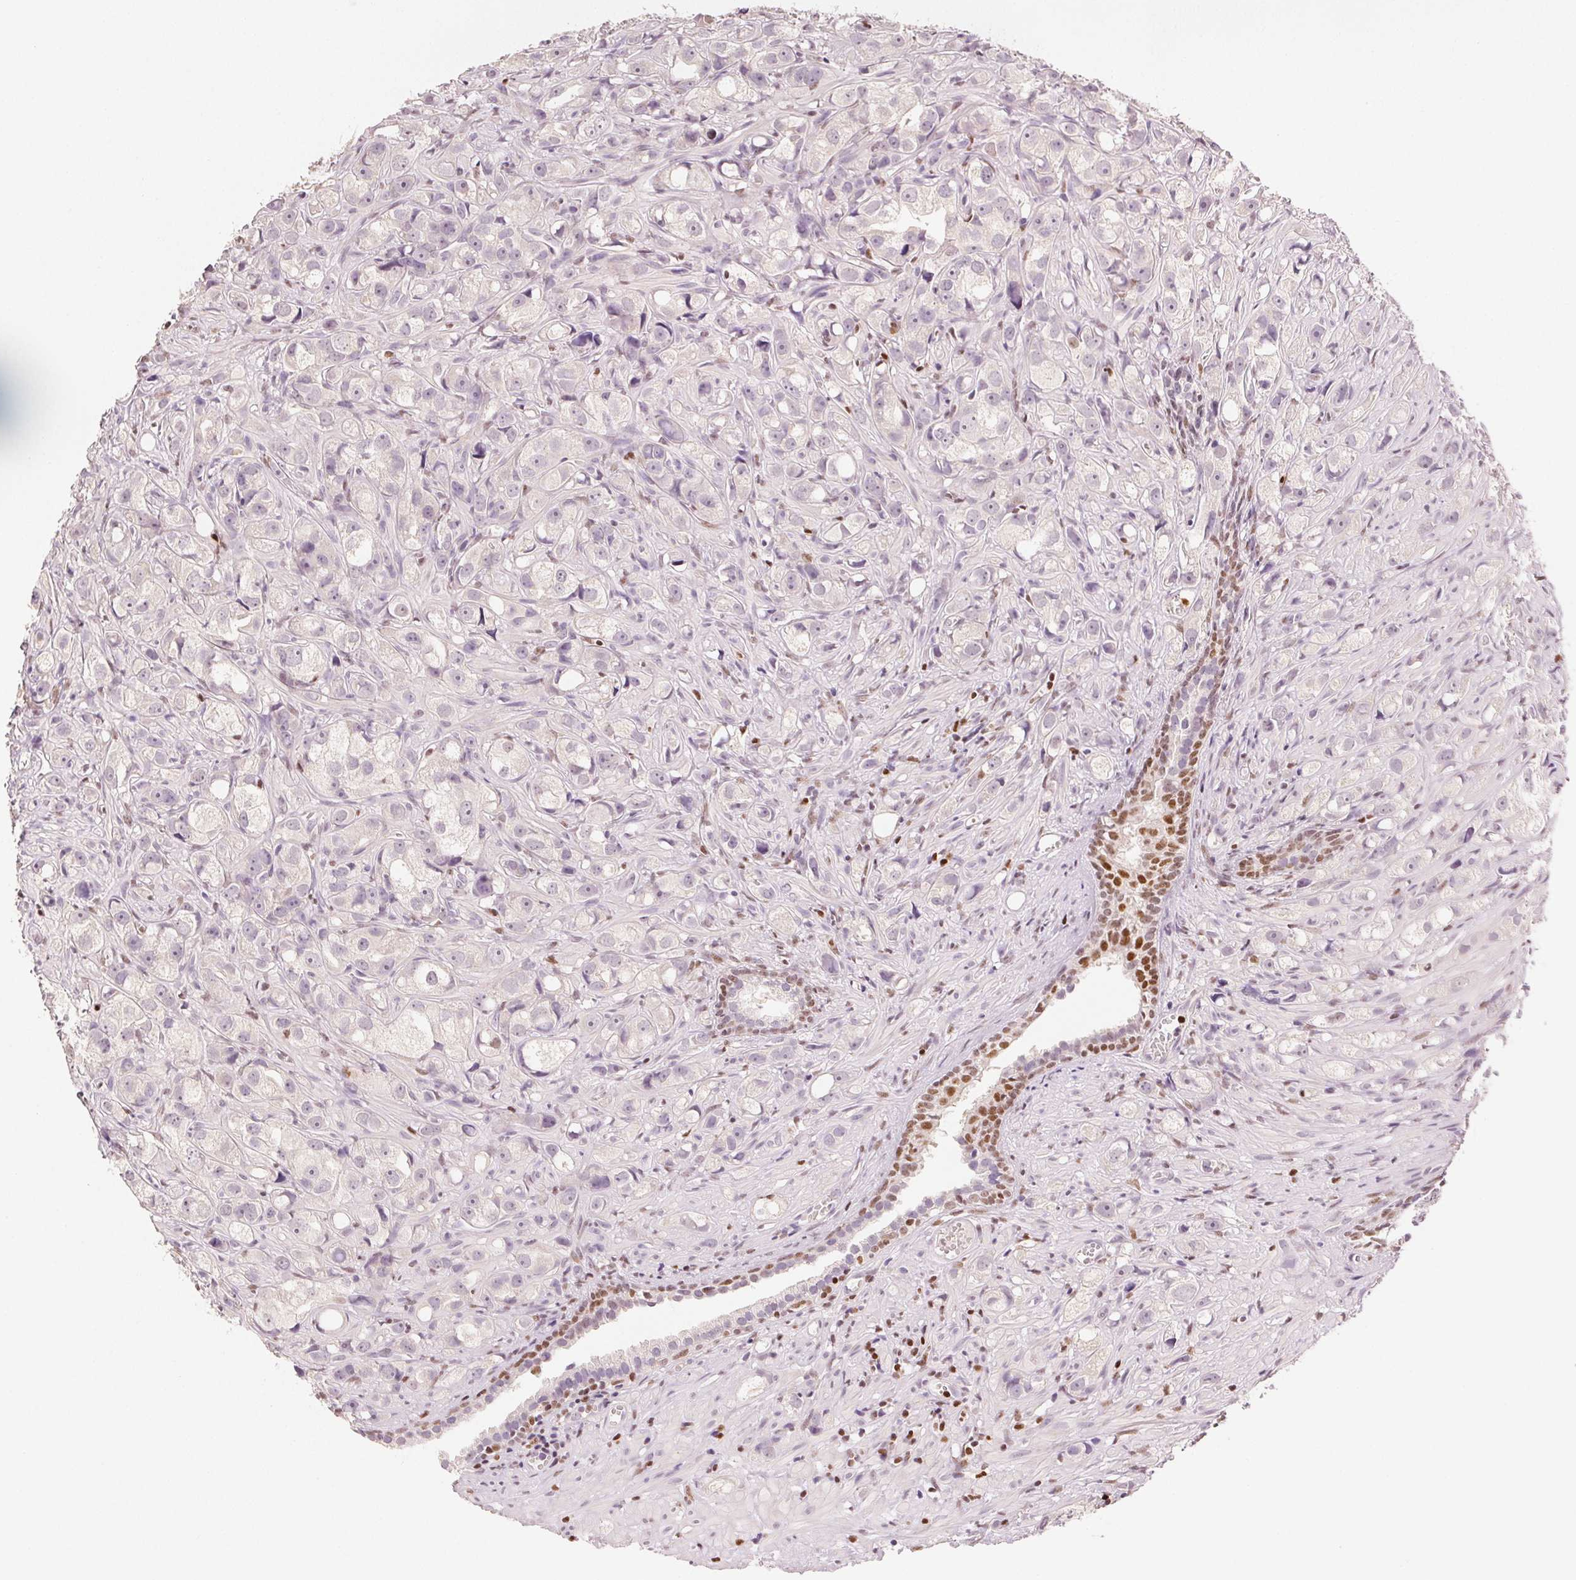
{"staining": {"intensity": "negative", "quantity": "none", "location": "none"}, "tissue": "prostate cancer", "cell_type": "Tumor cells", "image_type": "cancer", "snomed": [{"axis": "morphology", "description": "Adenocarcinoma, High grade"}, {"axis": "topography", "description": "Prostate"}], "caption": "Immunohistochemistry image of neoplastic tissue: human prostate cancer stained with DAB shows no significant protein staining in tumor cells.", "gene": "RUNX2", "patient": {"sex": "male", "age": 75}}